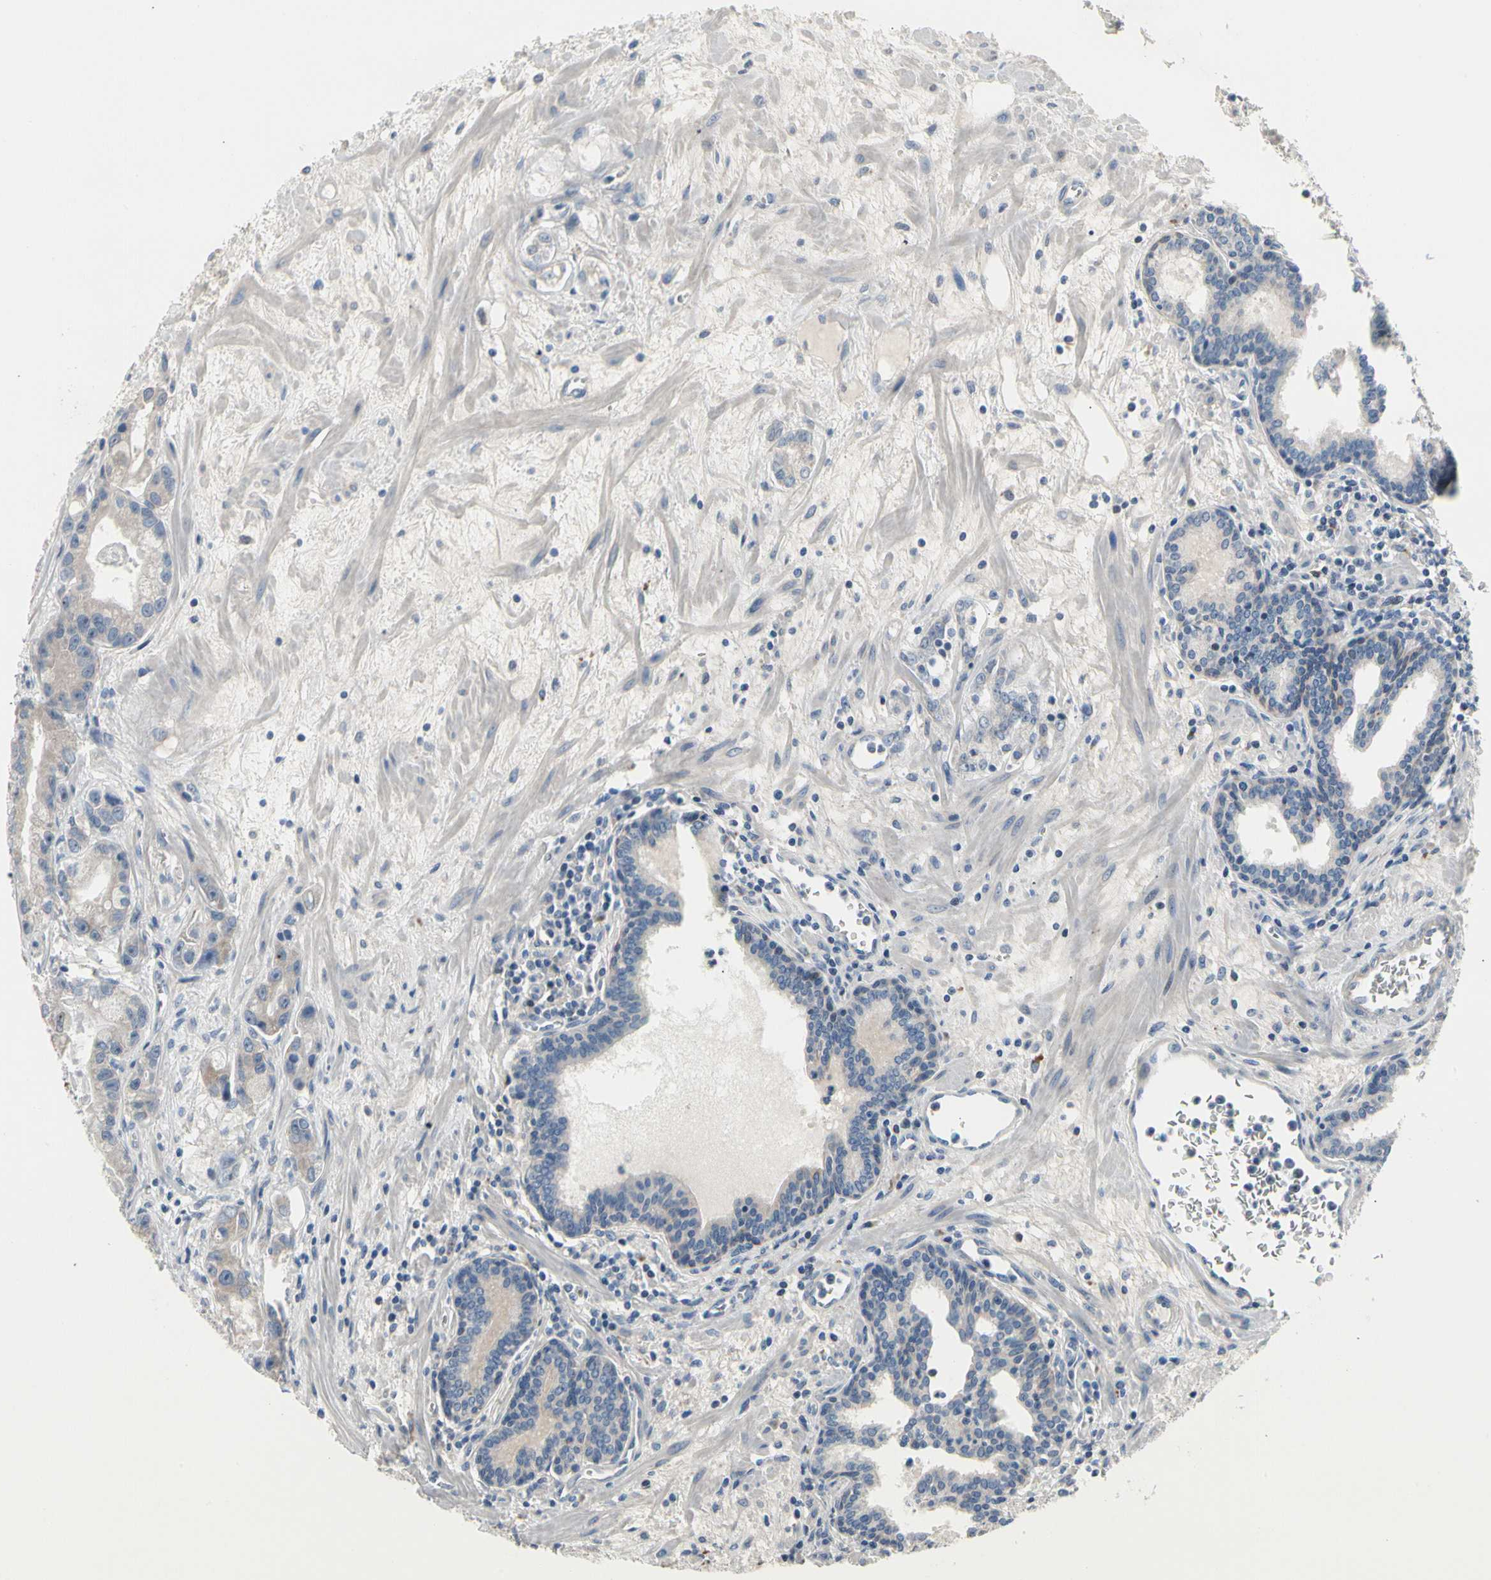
{"staining": {"intensity": "negative", "quantity": "none", "location": "none"}, "tissue": "prostate cancer", "cell_type": "Tumor cells", "image_type": "cancer", "snomed": [{"axis": "morphology", "description": "Adenocarcinoma, Low grade"}, {"axis": "topography", "description": "Prostate"}], "caption": "Tumor cells are negative for brown protein staining in prostate cancer (adenocarcinoma (low-grade)).", "gene": "NFASC", "patient": {"sex": "male", "age": 59}}